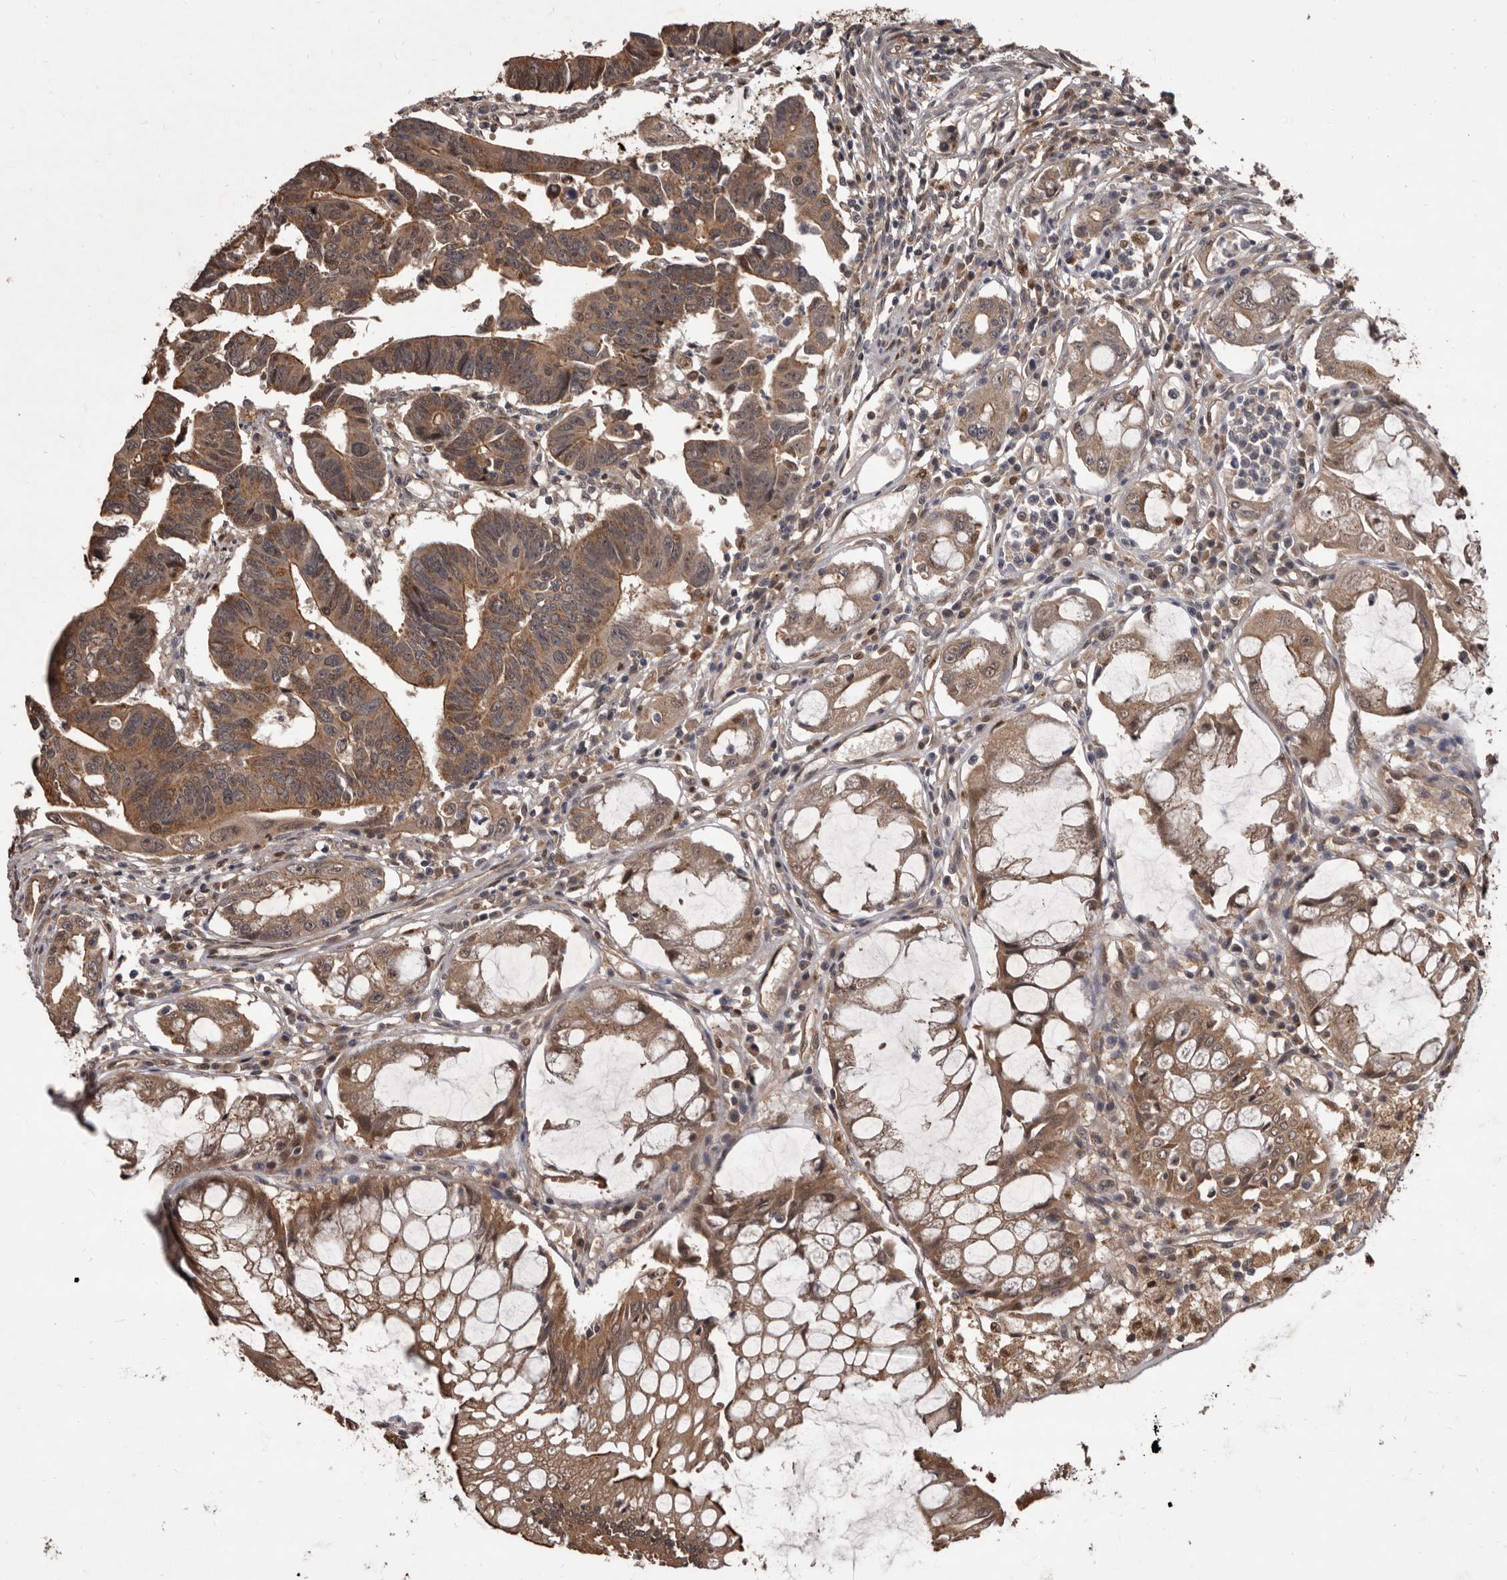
{"staining": {"intensity": "moderate", "quantity": ">75%", "location": "cytoplasmic/membranous"}, "tissue": "colorectal cancer", "cell_type": "Tumor cells", "image_type": "cancer", "snomed": [{"axis": "morphology", "description": "Adenocarcinoma, NOS"}, {"axis": "topography", "description": "Rectum"}], "caption": "The image reveals immunohistochemical staining of colorectal cancer (adenocarcinoma). There is moderate cytoplasmic/membranous staining is appreciated in approximately >75% of tumor cells.", "gene": "AHR", "patient": {"sex": "female", "age": 65}}